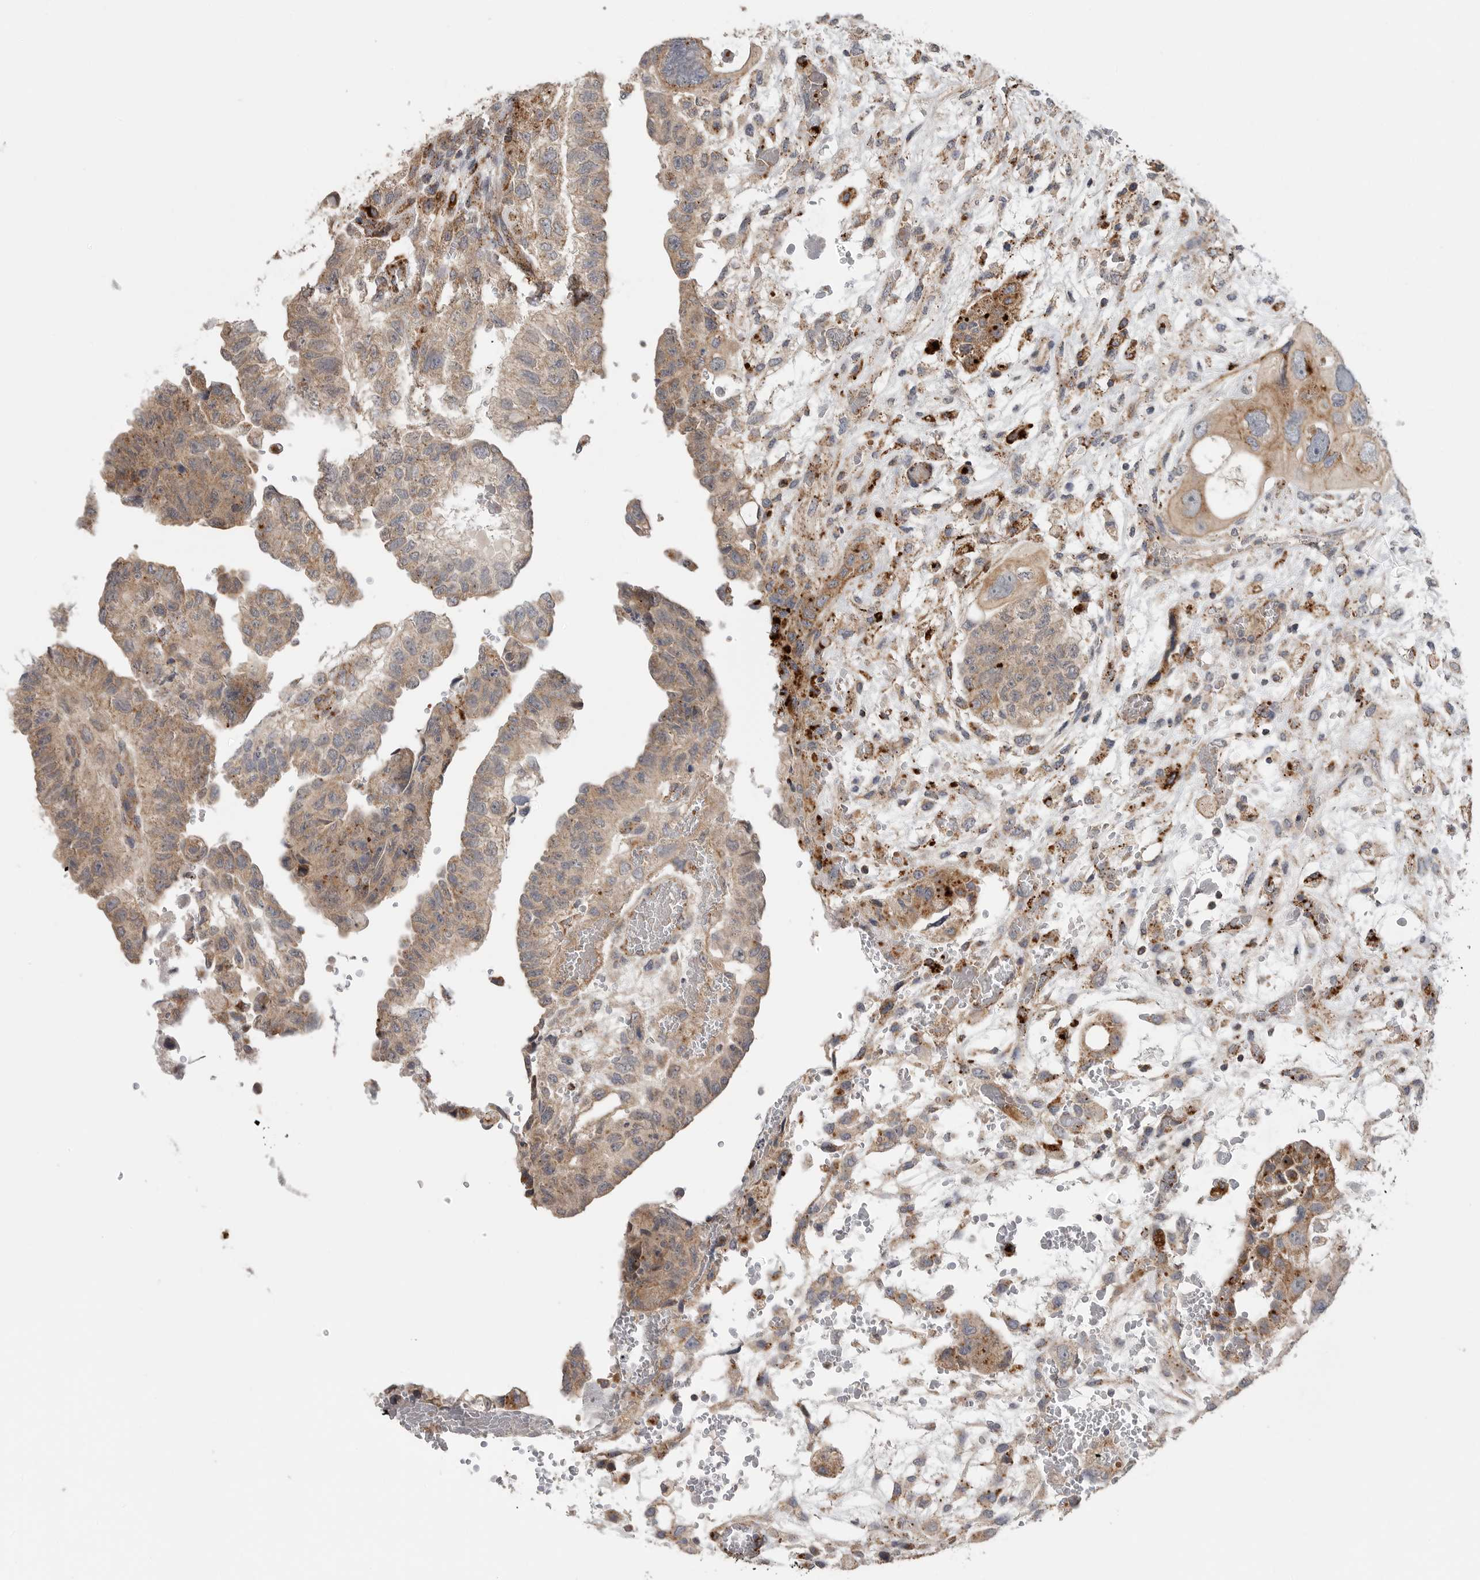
{"staining": {"intensity": "weak", "quantity": ">75%", "location": "cytoplasmic/membranous"}, "tissue": "testis cancer", "cell_type": "Tumor cells", "image_type": "cancer", "snomed": [{"axis": "morphology", "description": "Carcinoma, Embryonal, NOS"}, {"axis": "topography", "description": "Testis"}], "caption": "Brown immunohistochemical staining in human testis cancer (embryonal carcinoma) shows weak cytoplasmic/membranous expression in about >75% of tumor cells.", "gene": "GALNS", "patient": {"sex": "male", "age": 36}}